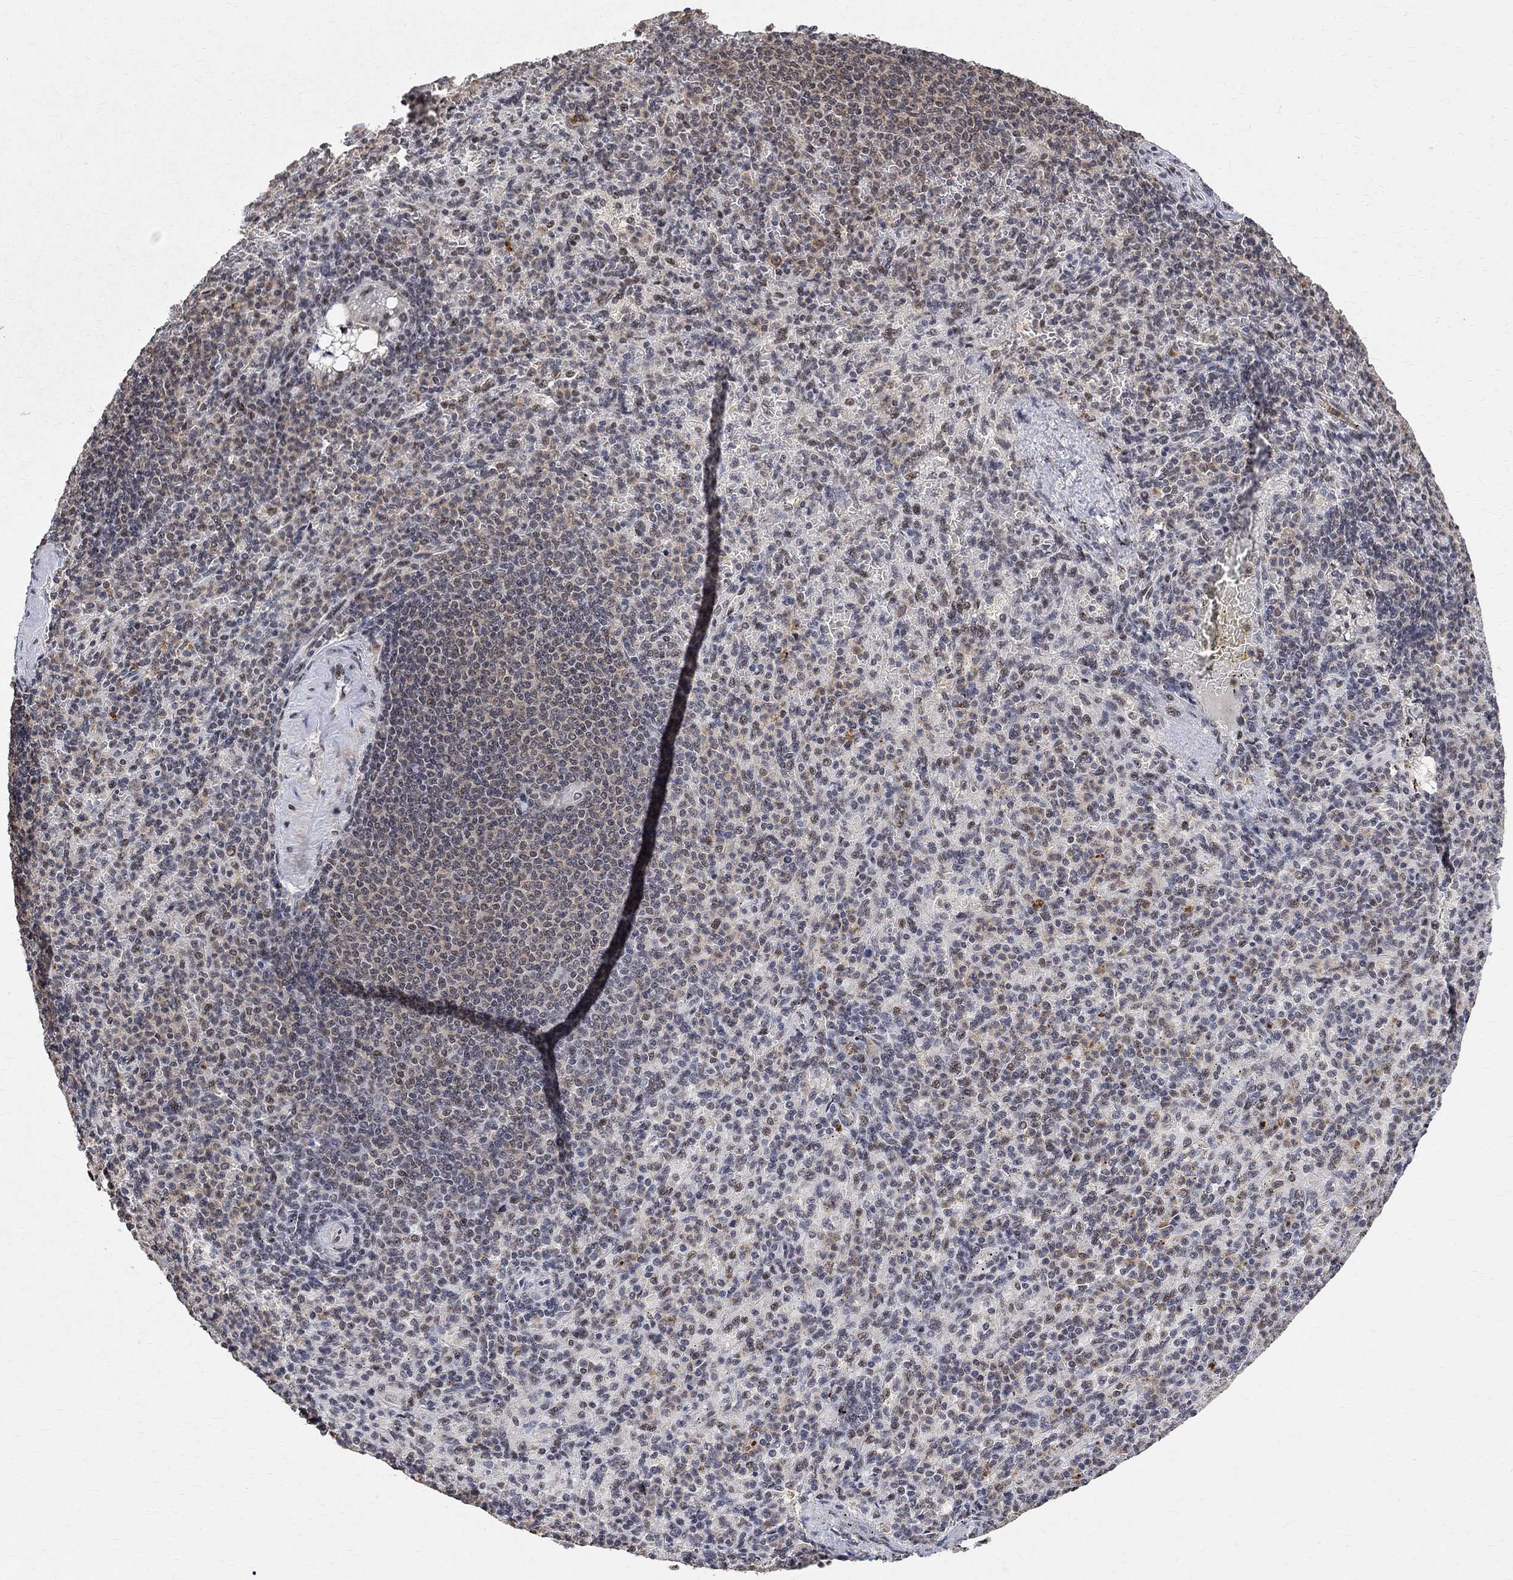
{"staining": {"intensity": "negative", "quantity": "none", "location": "none"}, "tissue": "spleen", "cell_type": "Cells in red pulp", "image_type": "normal", "snomed": [{"axis": "morphology", "description": "Normal tissue, NOS"}, {"axis": "topography", "description": "Spleen"}], "caption": "There is no significant expression in cells in red pulp of spleen. The staining was performed using DAB to visualize the protein expression in brown, while the nuclei were stained in blue with hematoxylin (Magnification: 20x).", "gene": "E4F1", "patient": {"sex": "female", "age": 74}}